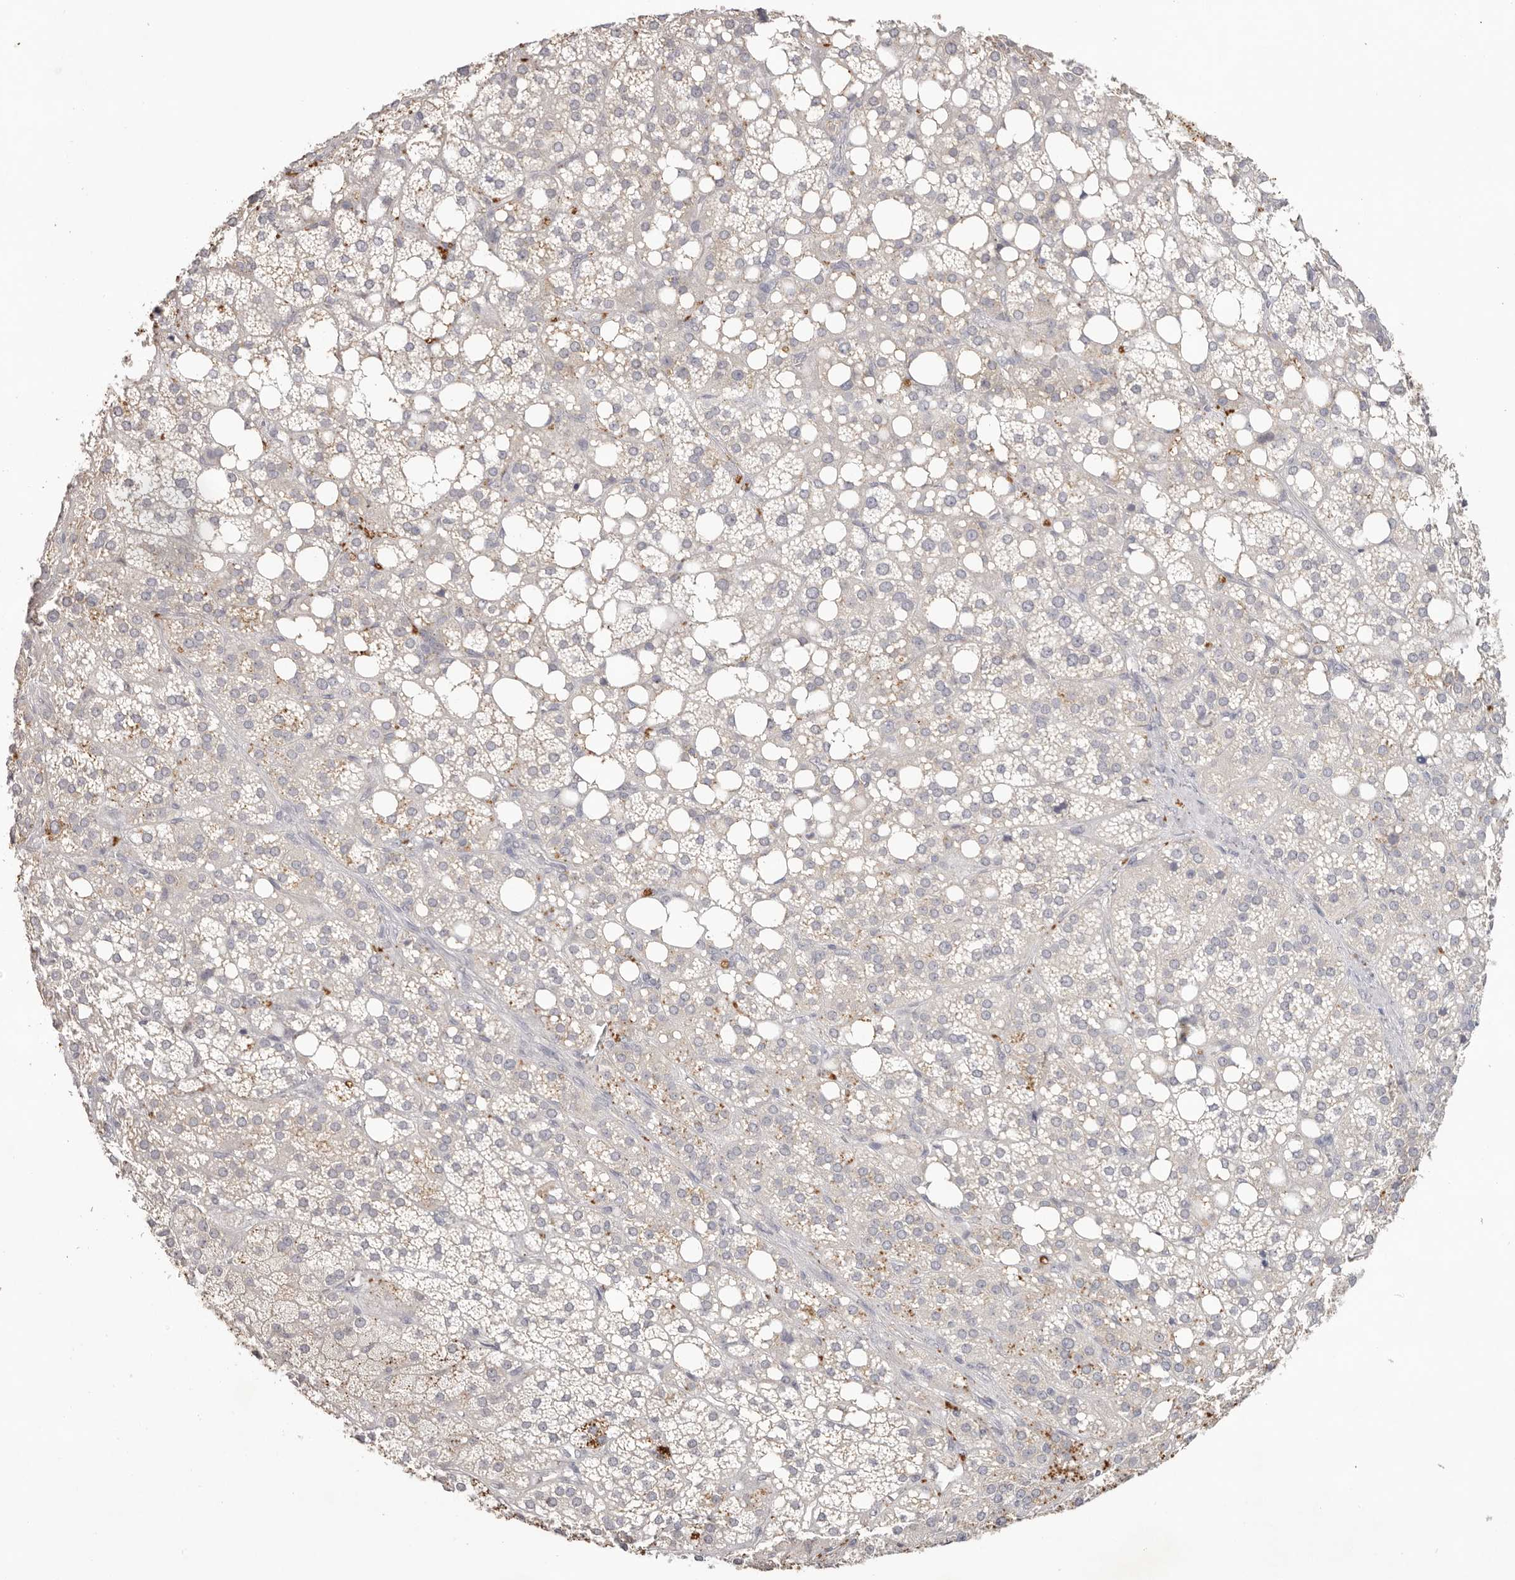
{"staining": {"intensity": "strong", "quantity": "<25%", "location": "cytoplasmic/membranous"}, "tissue": "adrenal gland", "cell_type": "Glandular cells", "image_type": "normal", "snomed": [{"axis": "morphology", "description": "Normal tissue, NOS"}, {"axis": "topography", "description": "Adrenal gland"}], "caption": "Adrenal gland stained with immunohistochemistry exhibits strong cytoplasmic/membranous staining in approximately <25% of glandular cells. (IHC, brightfield microscopy, high magnification).", "gene": "SCUBE2", "patient": {"sex": "female", "age": 59}}